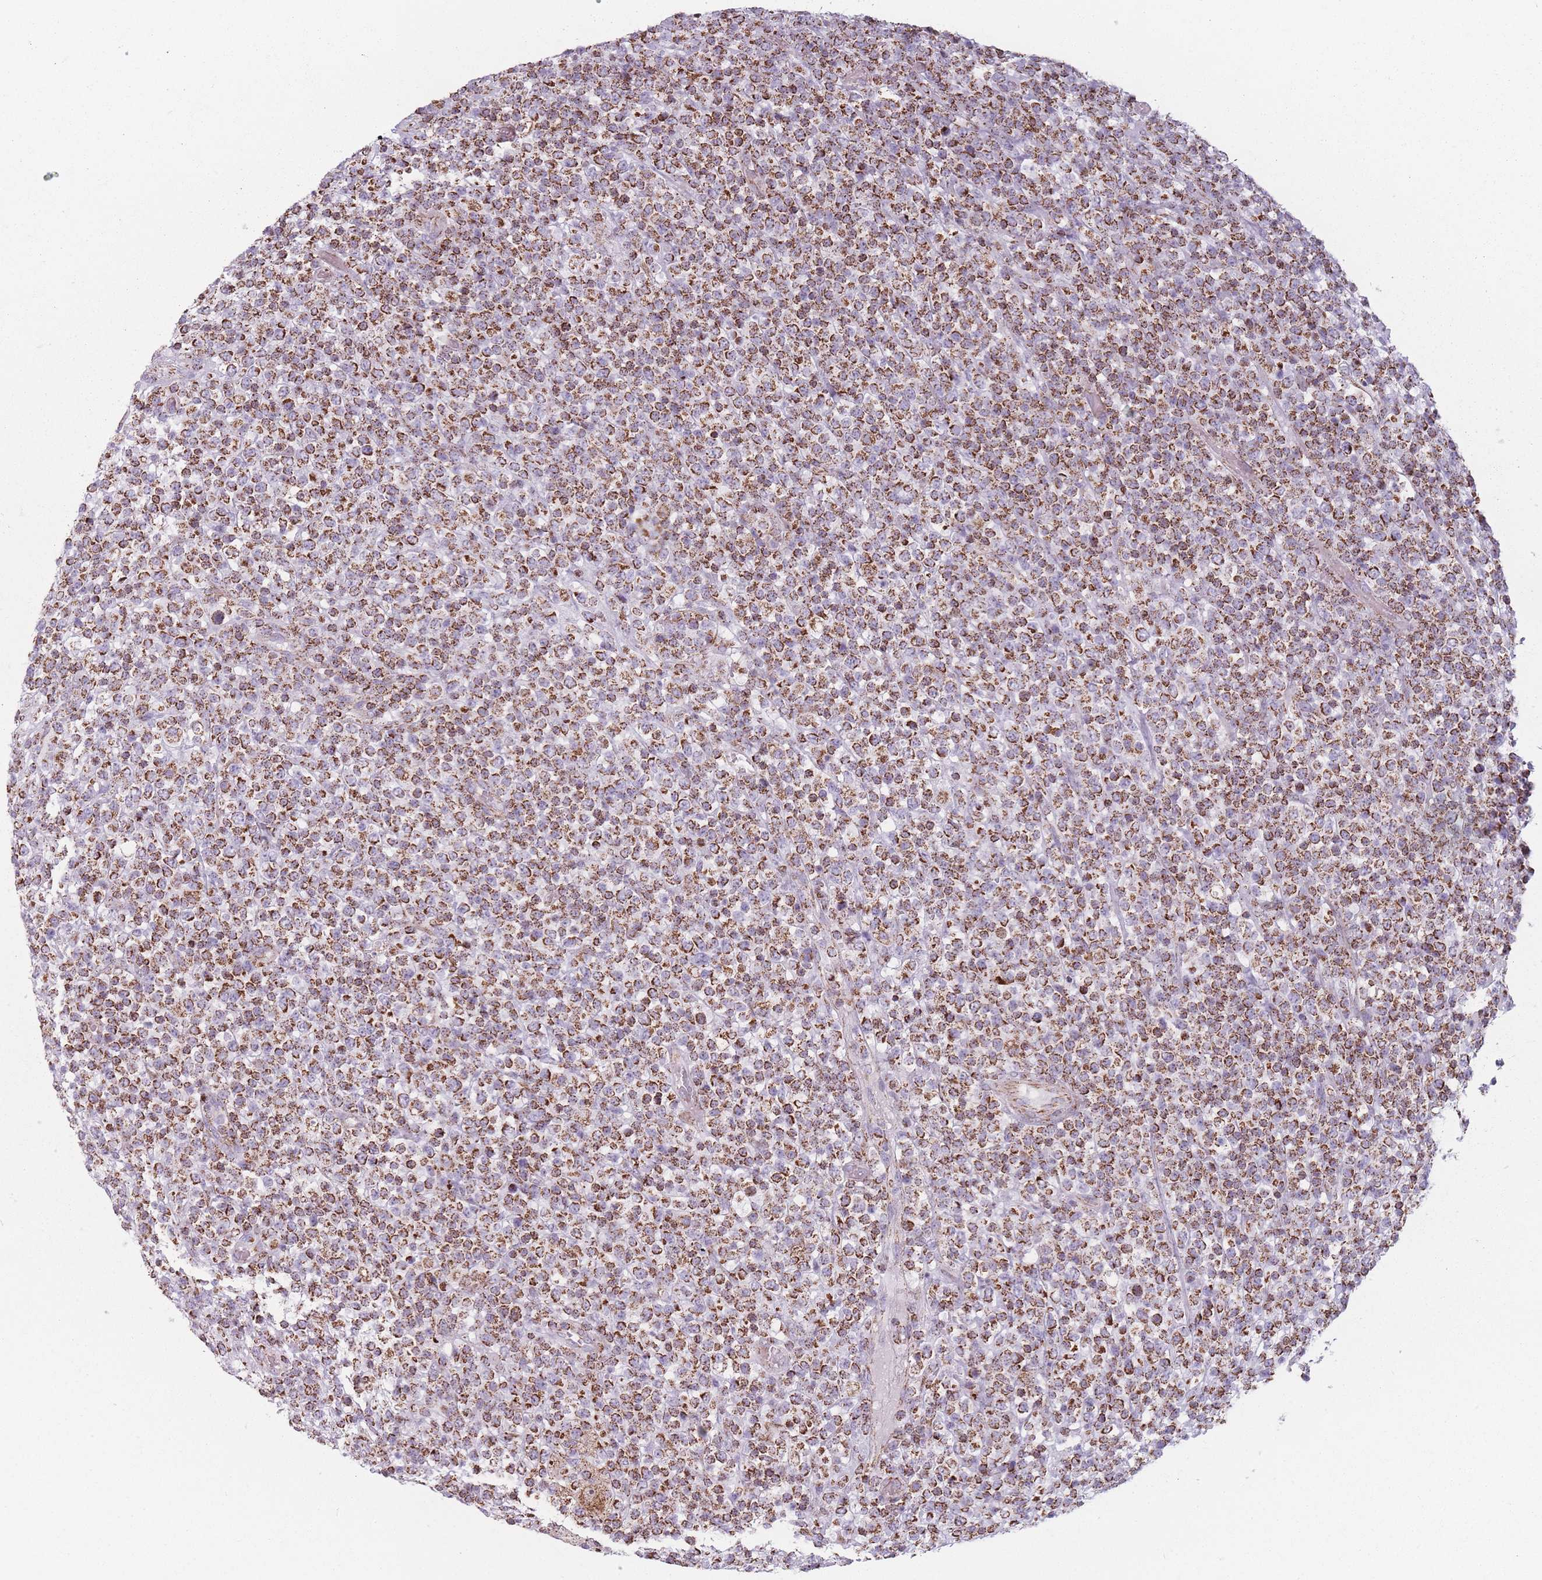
{"staining": {"intensity": "strong", "quantity": ">75%", "location": "cytoplasmic/membranous"}, "tissue": "lymphoma", "cell_type": "Tumor cells", "image_type": "cancer", "snomed": [{"axis": "morphology", "description": "Malignant lymphoma, non-Hodgkin's type, High grade"}, {"axis": "topography", "description": "Colon"}], "caption": "The micrograph shows a brown stain indicating the presence of a protein in the cytoplasmic/membranous of tumor cells in lymphoma.", "gene": "DCHS1", "patient": {"sex": "female", "age": 53}}